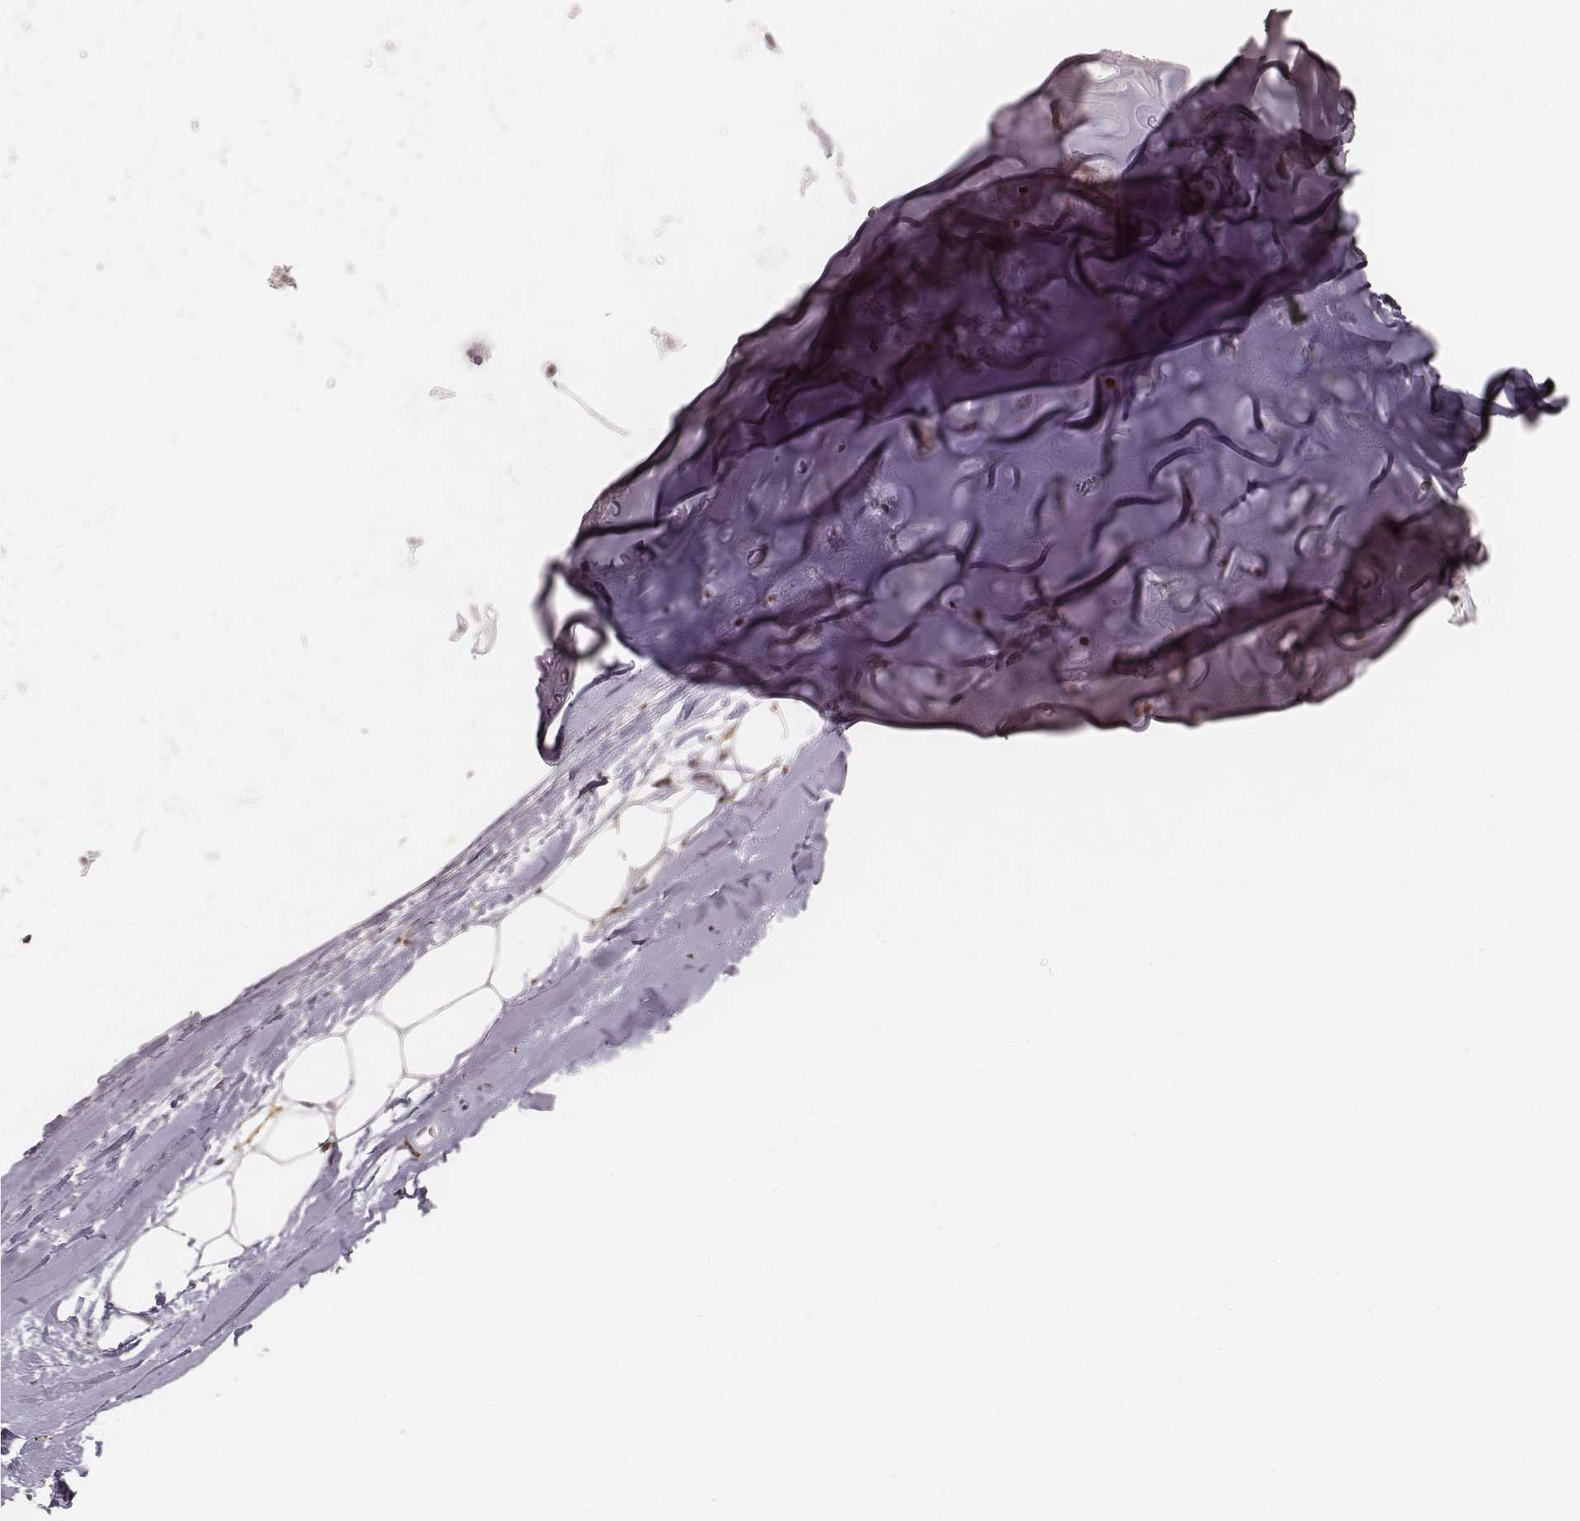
{"staining": {"intensity": "moderate", "quantity": ">75%", "location": "nuclear"}, "tissue": "adipose tissue", "cell_type": "Adipocytes", "image_type": "normal", "snomed": [{"axis": "morphology", "description": "Normal tissue, NOS"}, {"axis": "topography", "description": "Lymph node"}, {"axis": "topography", "description": "Bronchus"}], "caption": "Human adipose tissue stained with a brown dye displays moderate nuclear positive positivity in about >75% of adipocytes.", "gene": "HNRNPC", "patient": {"sex": "female", "age": 70}}